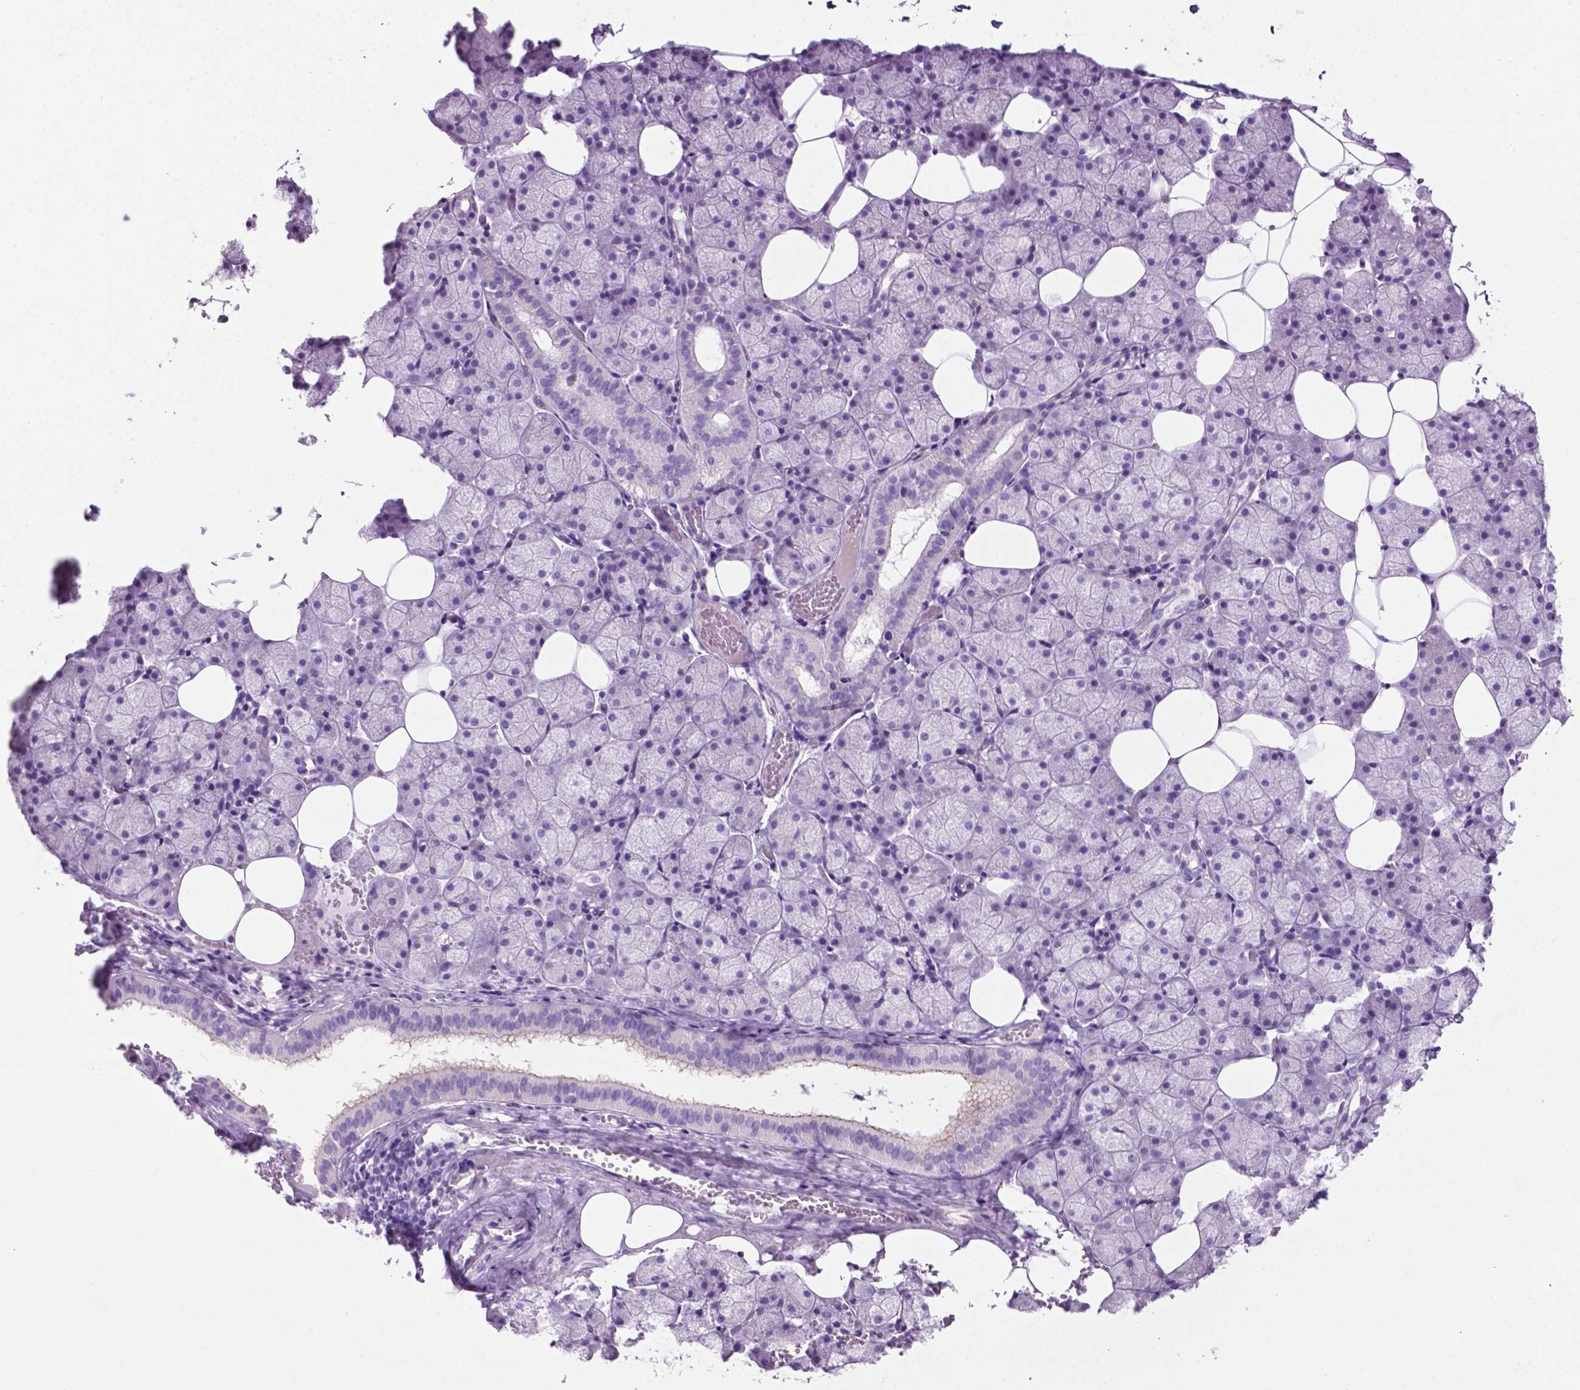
{"staining": {"intensity": "negative", "quantity": "none", "location": "none"}, "tissue": "salivary gland", "cell_type": "Glandular cells", "image_type": "normal", "snomed": [{"axis": "morphology", "description": "Normal tissue, NOS"}, {"axis": "topography", "description": "Salivary gland"}], "caption": "DAB immunohistochemical staining of normal salivary gland demonstrates no significant positivity in glandular cells. The staining is performed using DAB (3,3'-diaminobenzidine) brown chromogen with nuclei counter-stained in using hematoxylin.", "gene": "PHGR1", "patient": {"sex": "male", "age": 38}}